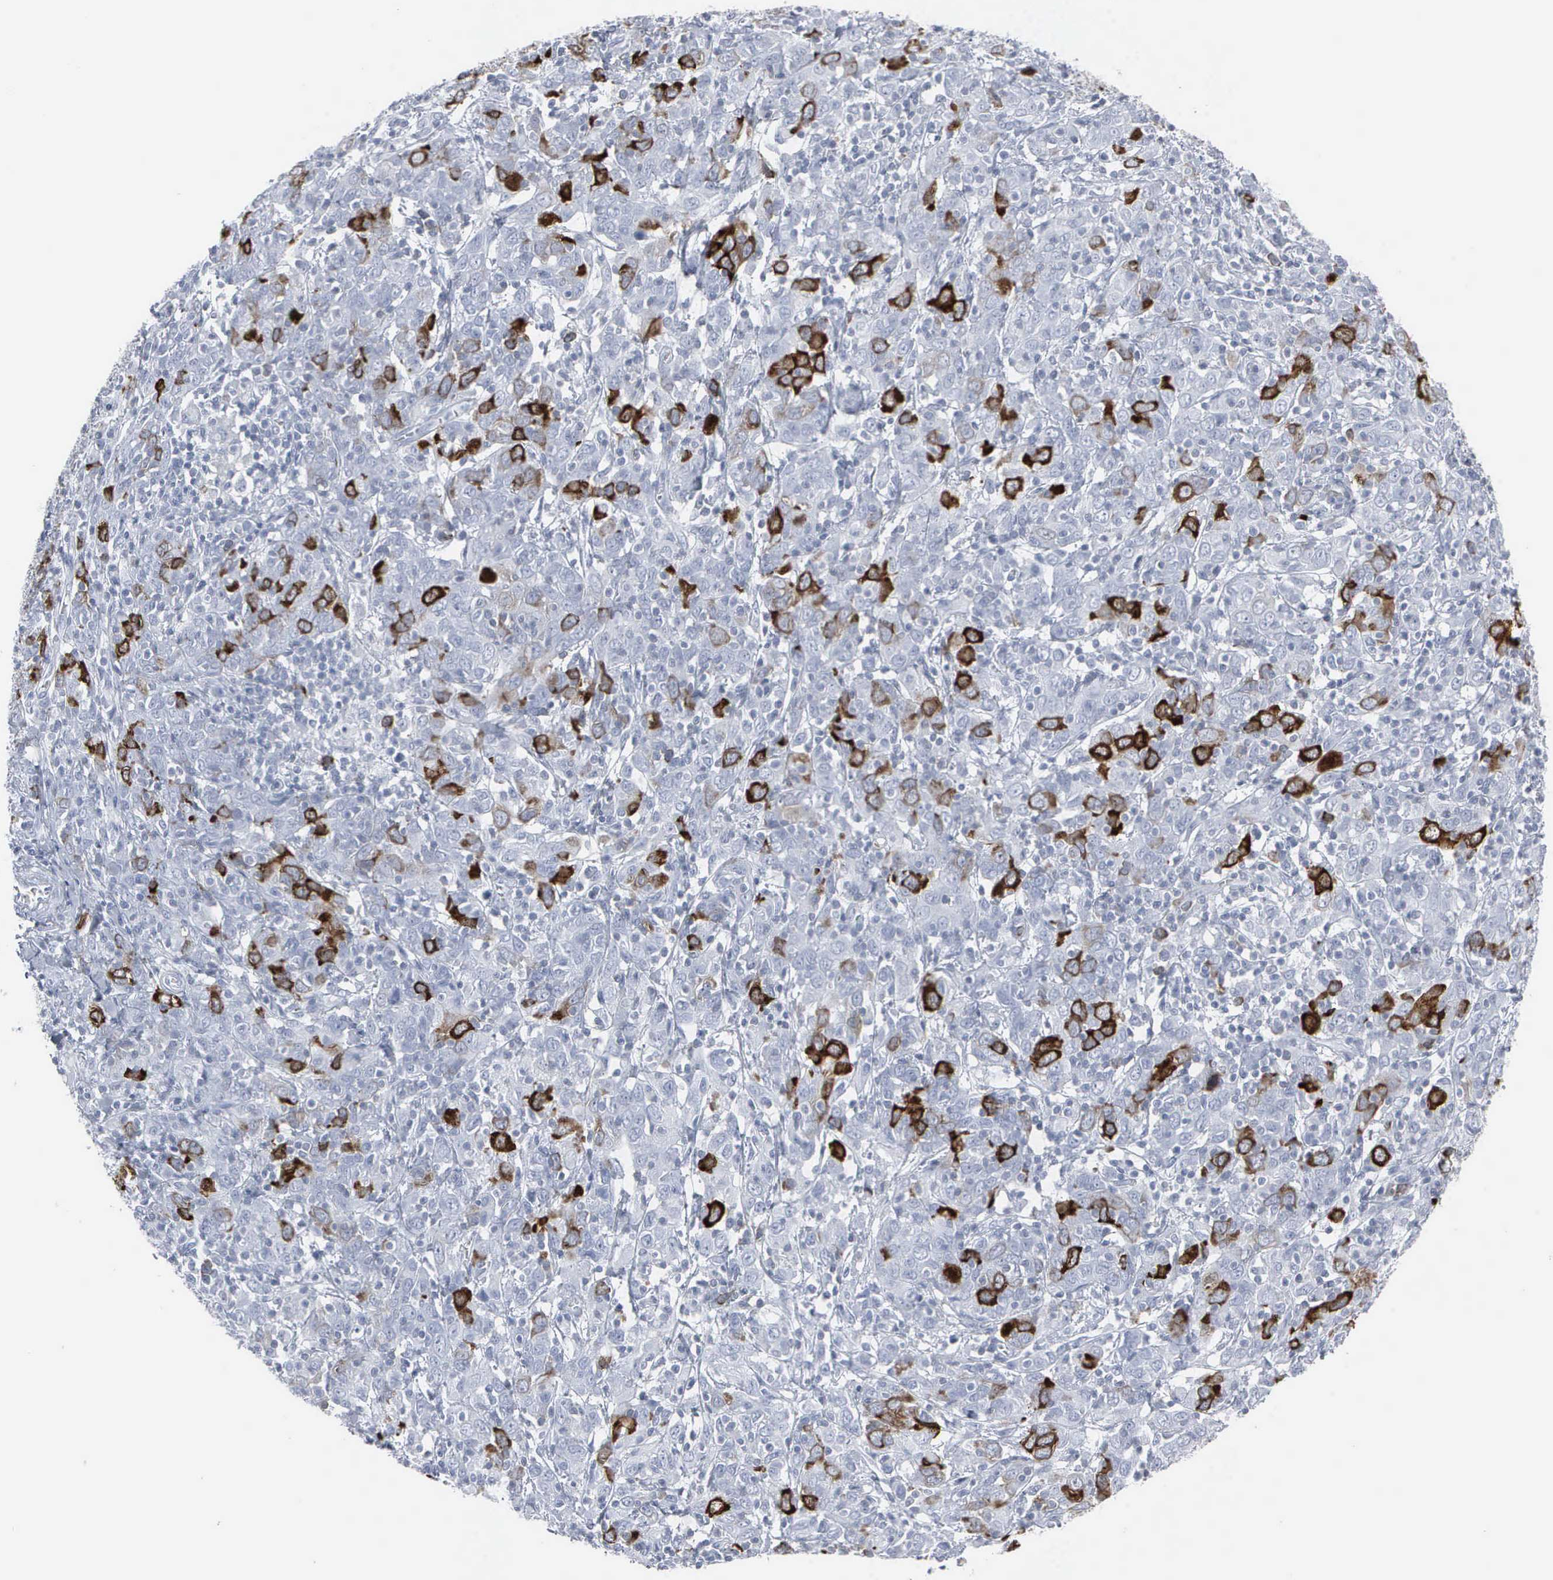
{"staining": {"intensity": "strong", "quantity": "<25%", "location": "cytoplasmic/membranous"}, "tissue": "cervical cancer", "cell_type": "Tumor cells", "image_type": "cancer", "snomed": [{"axis": "morphology", "description": "Normal tissue, NOS"}, {"axis": "morphology", "description": "Squamous cell carcinoma, NOS"}, {"axis": "topography", "description": "Cervix"}], "caption": "Squamous cell carcinoma (cervical) stained with a protein marker exhibits strong staining in tumor cells.", "gene": "CCNB1", "patient": {"sex": "female", "age": 67}}